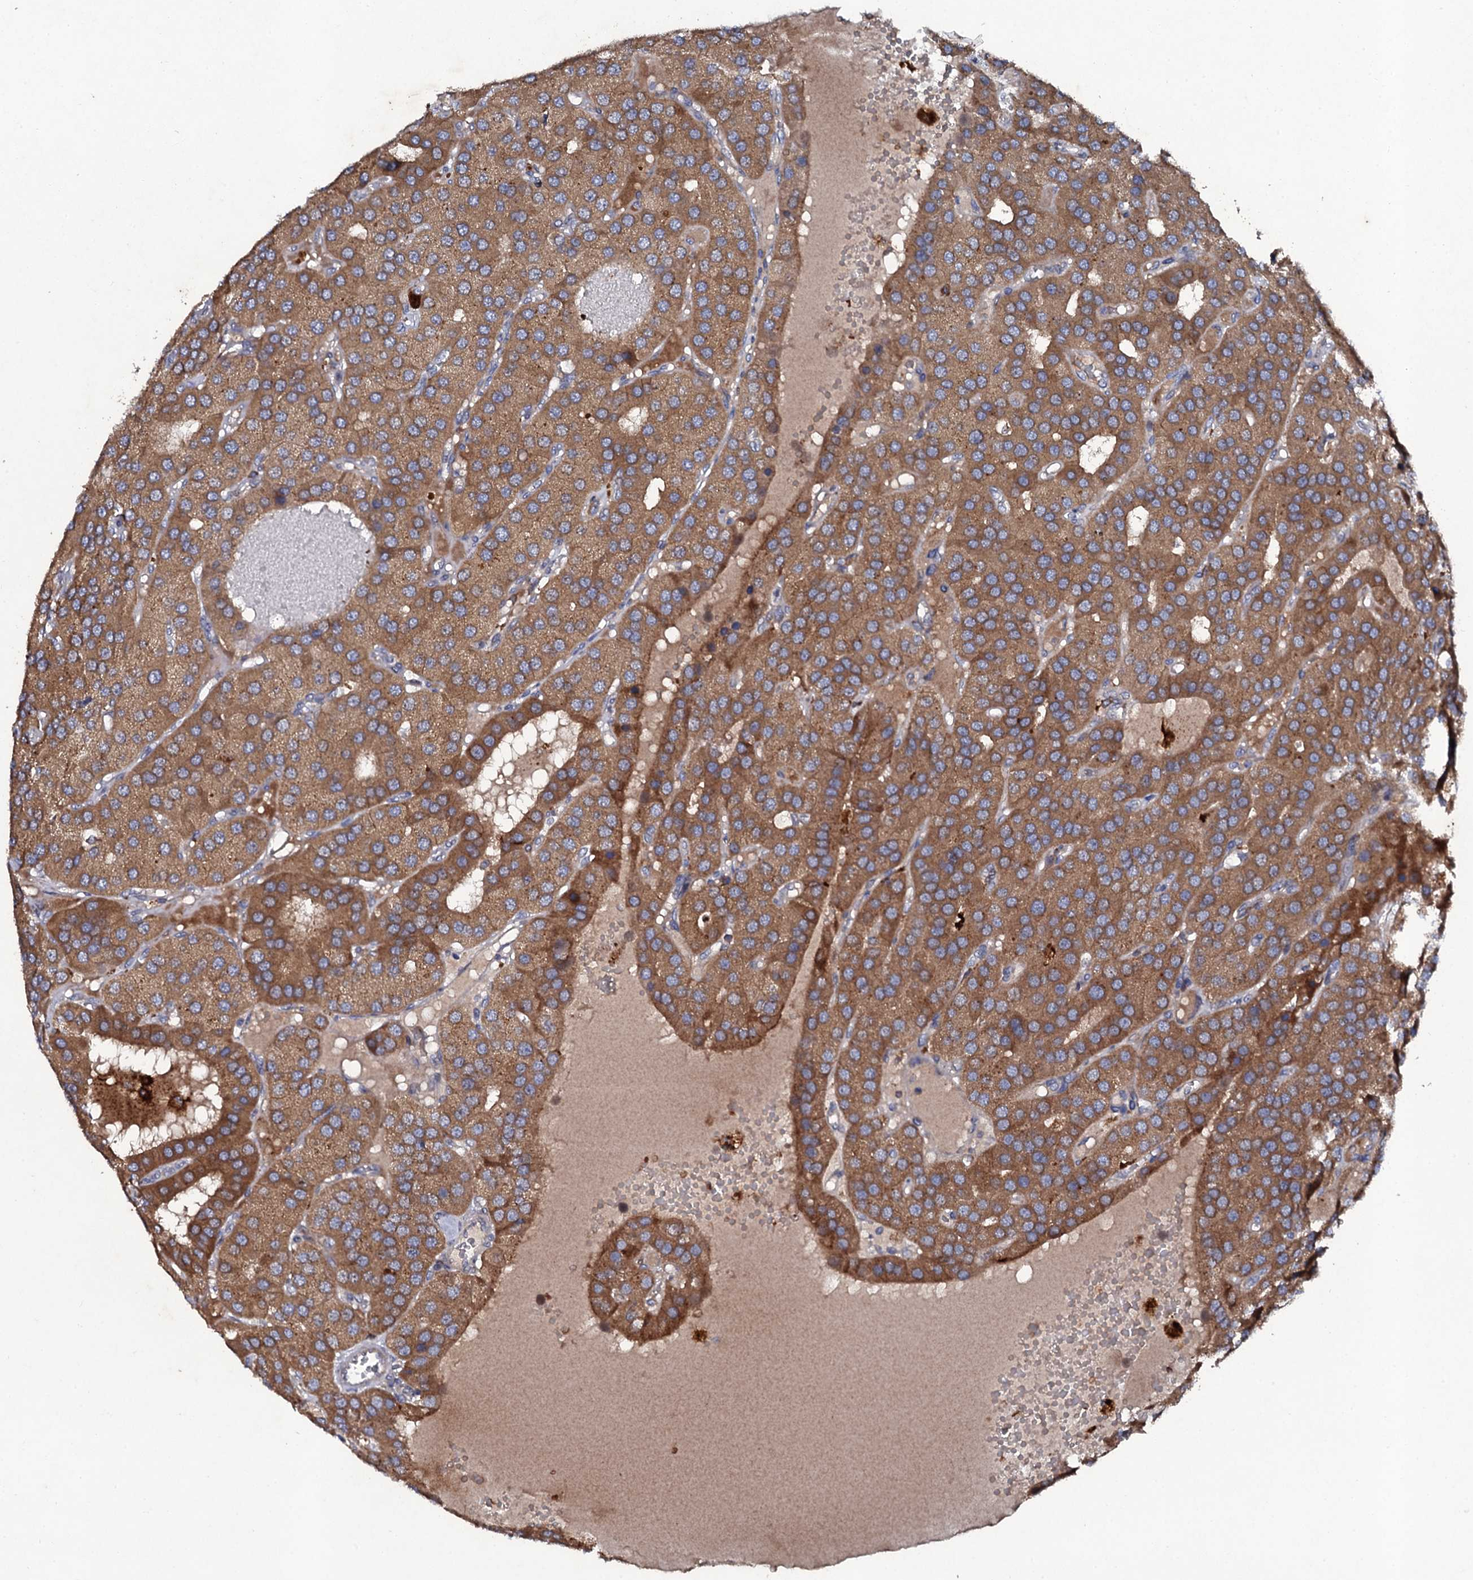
{"staining": {"intensity": "moderate", "quantity": ">75%", "location": "cytoplasmic/membranous"}, "tissue": "parathyroid gland", "cell_type": "Glandular cells", "image_type": "normal", "snomed": [{"axis": "morphology", "description": "Normal tissue, NOS"}, {"axis": "morphology", "description": "Adenoma, NOS"}, {"axis": "topography", "description": "Parathyroid gland"}], "caption": "A medium amount of moderate cytoplasmic/membranous positivity is appreciated in about >75% of glandular cells in unremarkable parathyroid gland.", "gene": "LRRC28", "patient": {"sex": "female", "age": 86}}